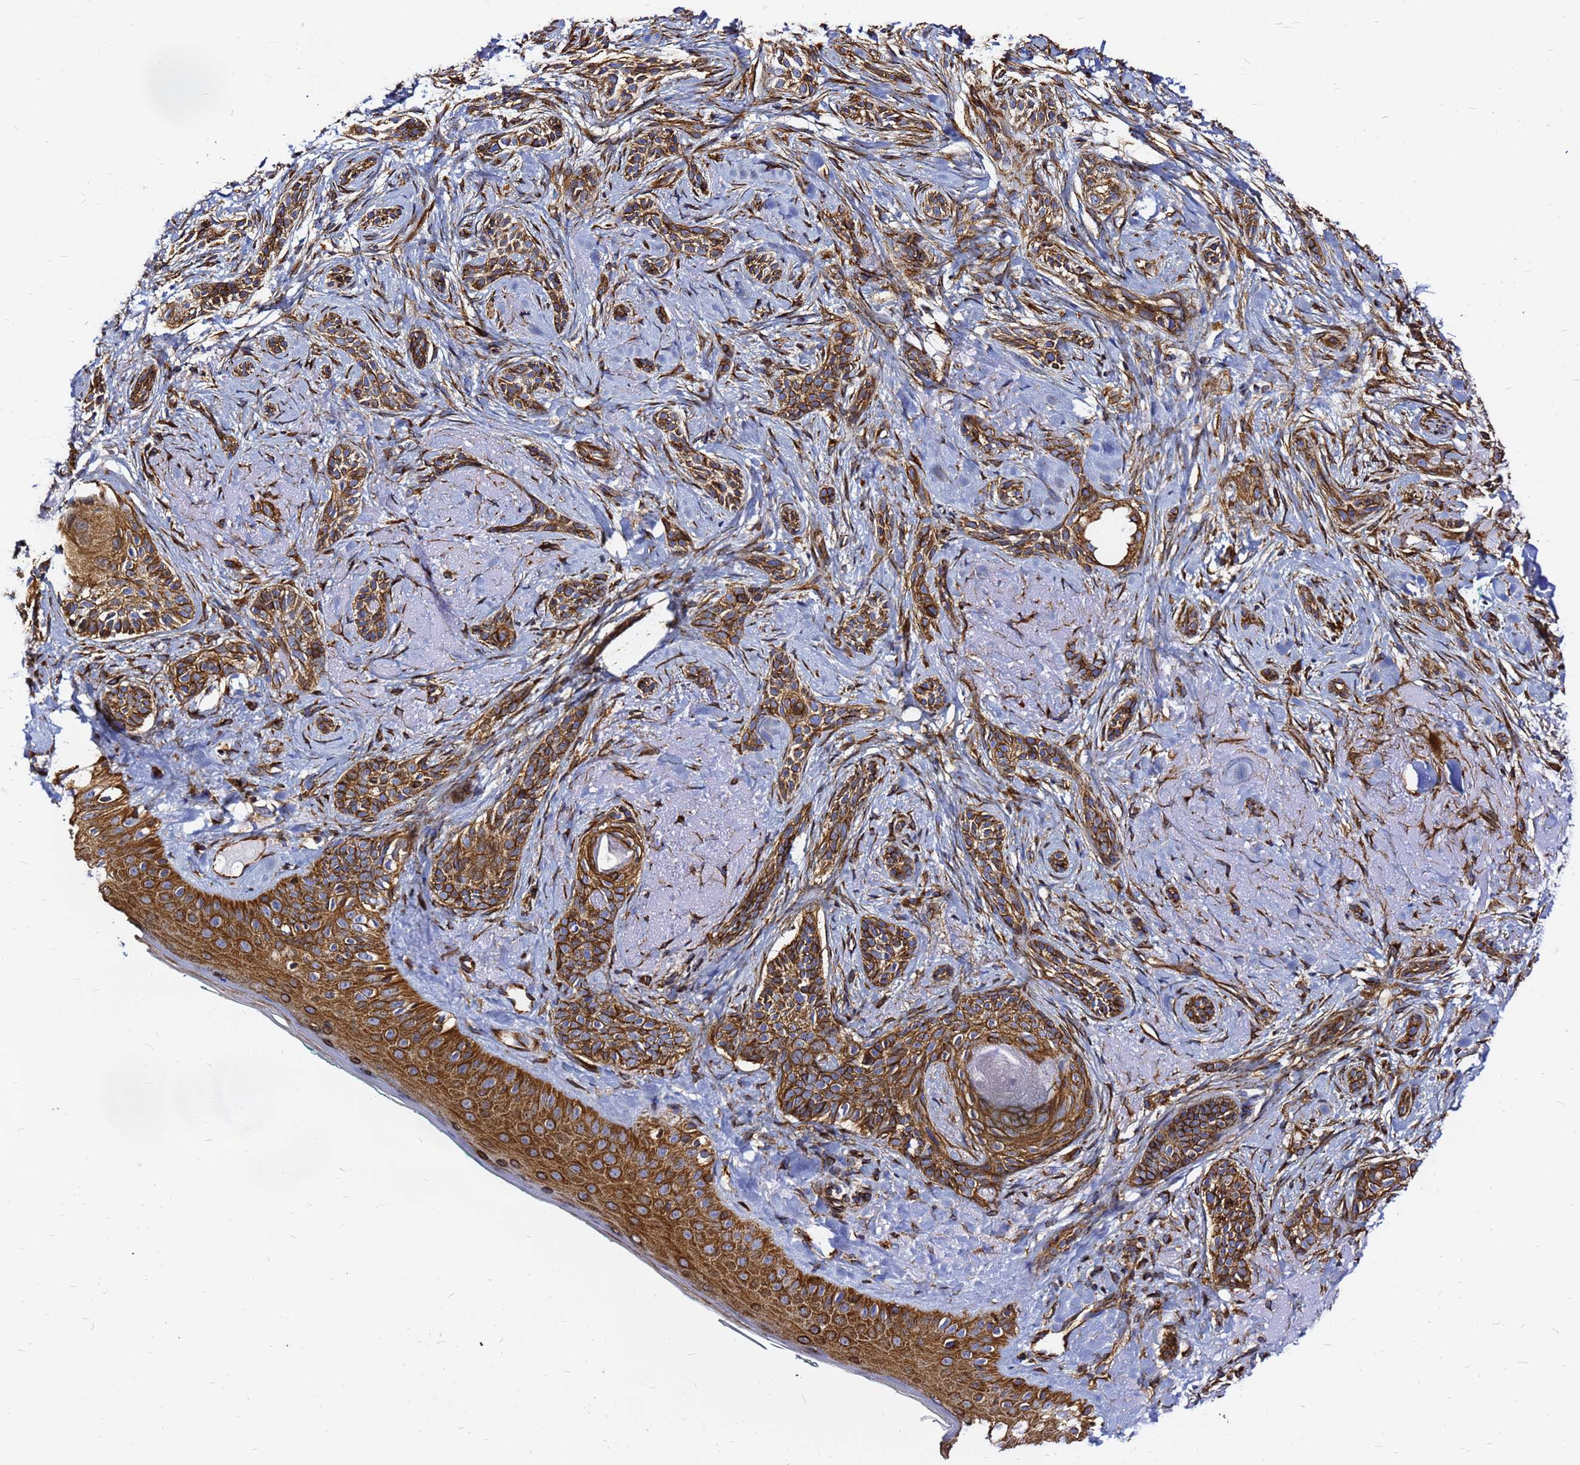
{"staining": {"intensity": "strong", "quantity": ">75%", "location": "cytoplasmic/membranous"}, "tissue": "skin cancer", "cell_type": "Tumor cells", "image_type": "cancer", "snomed": [{"axis": "morphology", "description": "Basal cell carcinoma"}, {"axis": "topography", "description": "Skin"}], "caption": "Skin cancer (basal cell carcinoma) stained with immunohistochemistry (IHC) exhibits strong cytoplasmic/membranous expression in about >75% of tumor cells. Nuclei are stained in blue.", "gene": "TUBA8", "patient": {"sex": "male", "age": 71}}